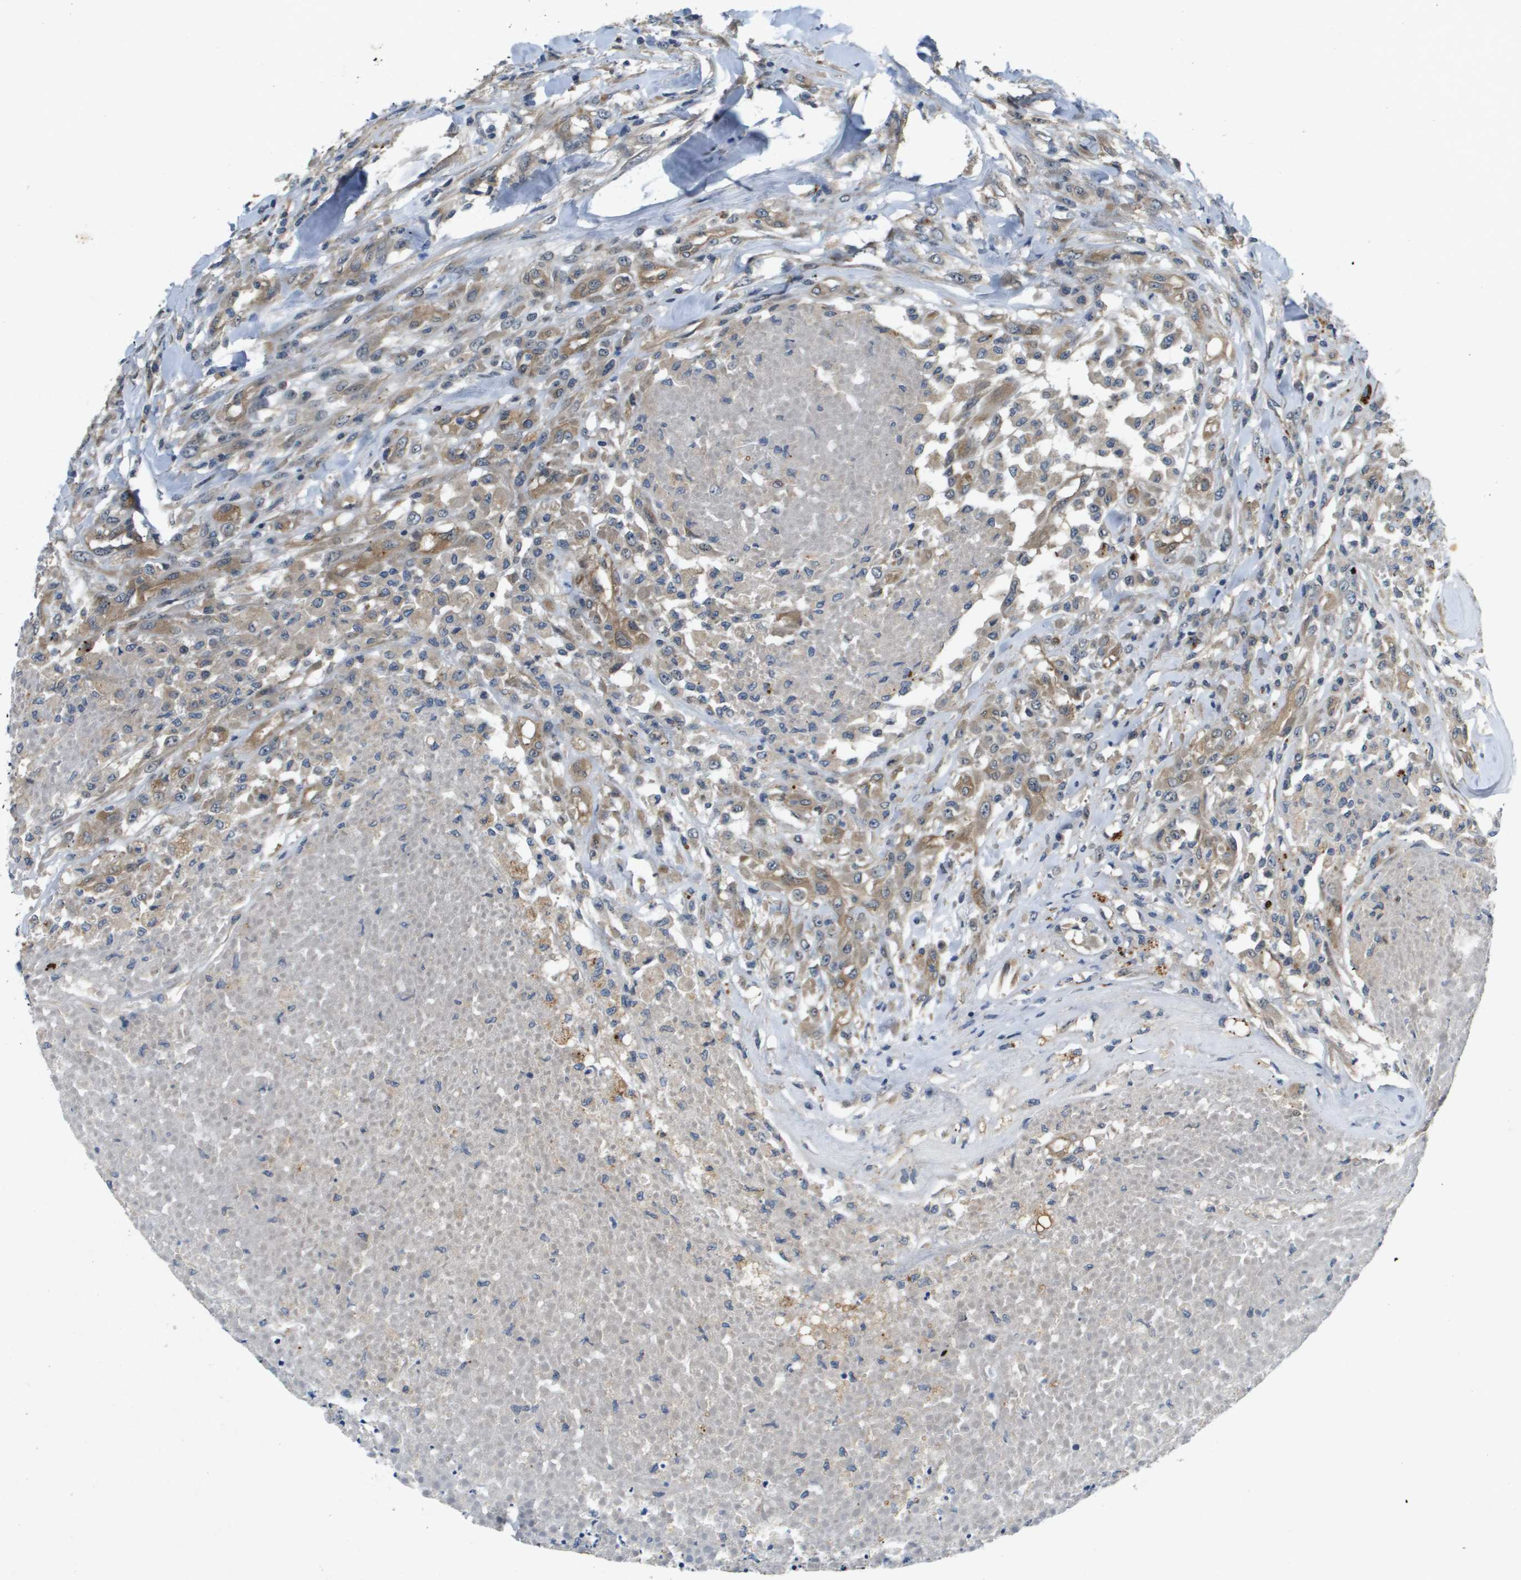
{"staining": {"intensity": "moderate", "quantity": ">75%", "location": "cytoplasmic/membranous"}, "tissue": "testis cancer", "cell_type": "Tumor cells", "image_type": "cancer", "snomed": [{"axis": "morphology", "description": "Seminoma, NOS"}, {"axis": "topography", "description": "Testis"}], "caption": "A micrograph showing moderate cytoplasmic/membranous positivity in approximately >75% of tumor cells in testis seminoma, as visualized by brown immunohistochemical staining.", "gene": "PGAP3", "patient": {"sex": "male", "age": 59}}